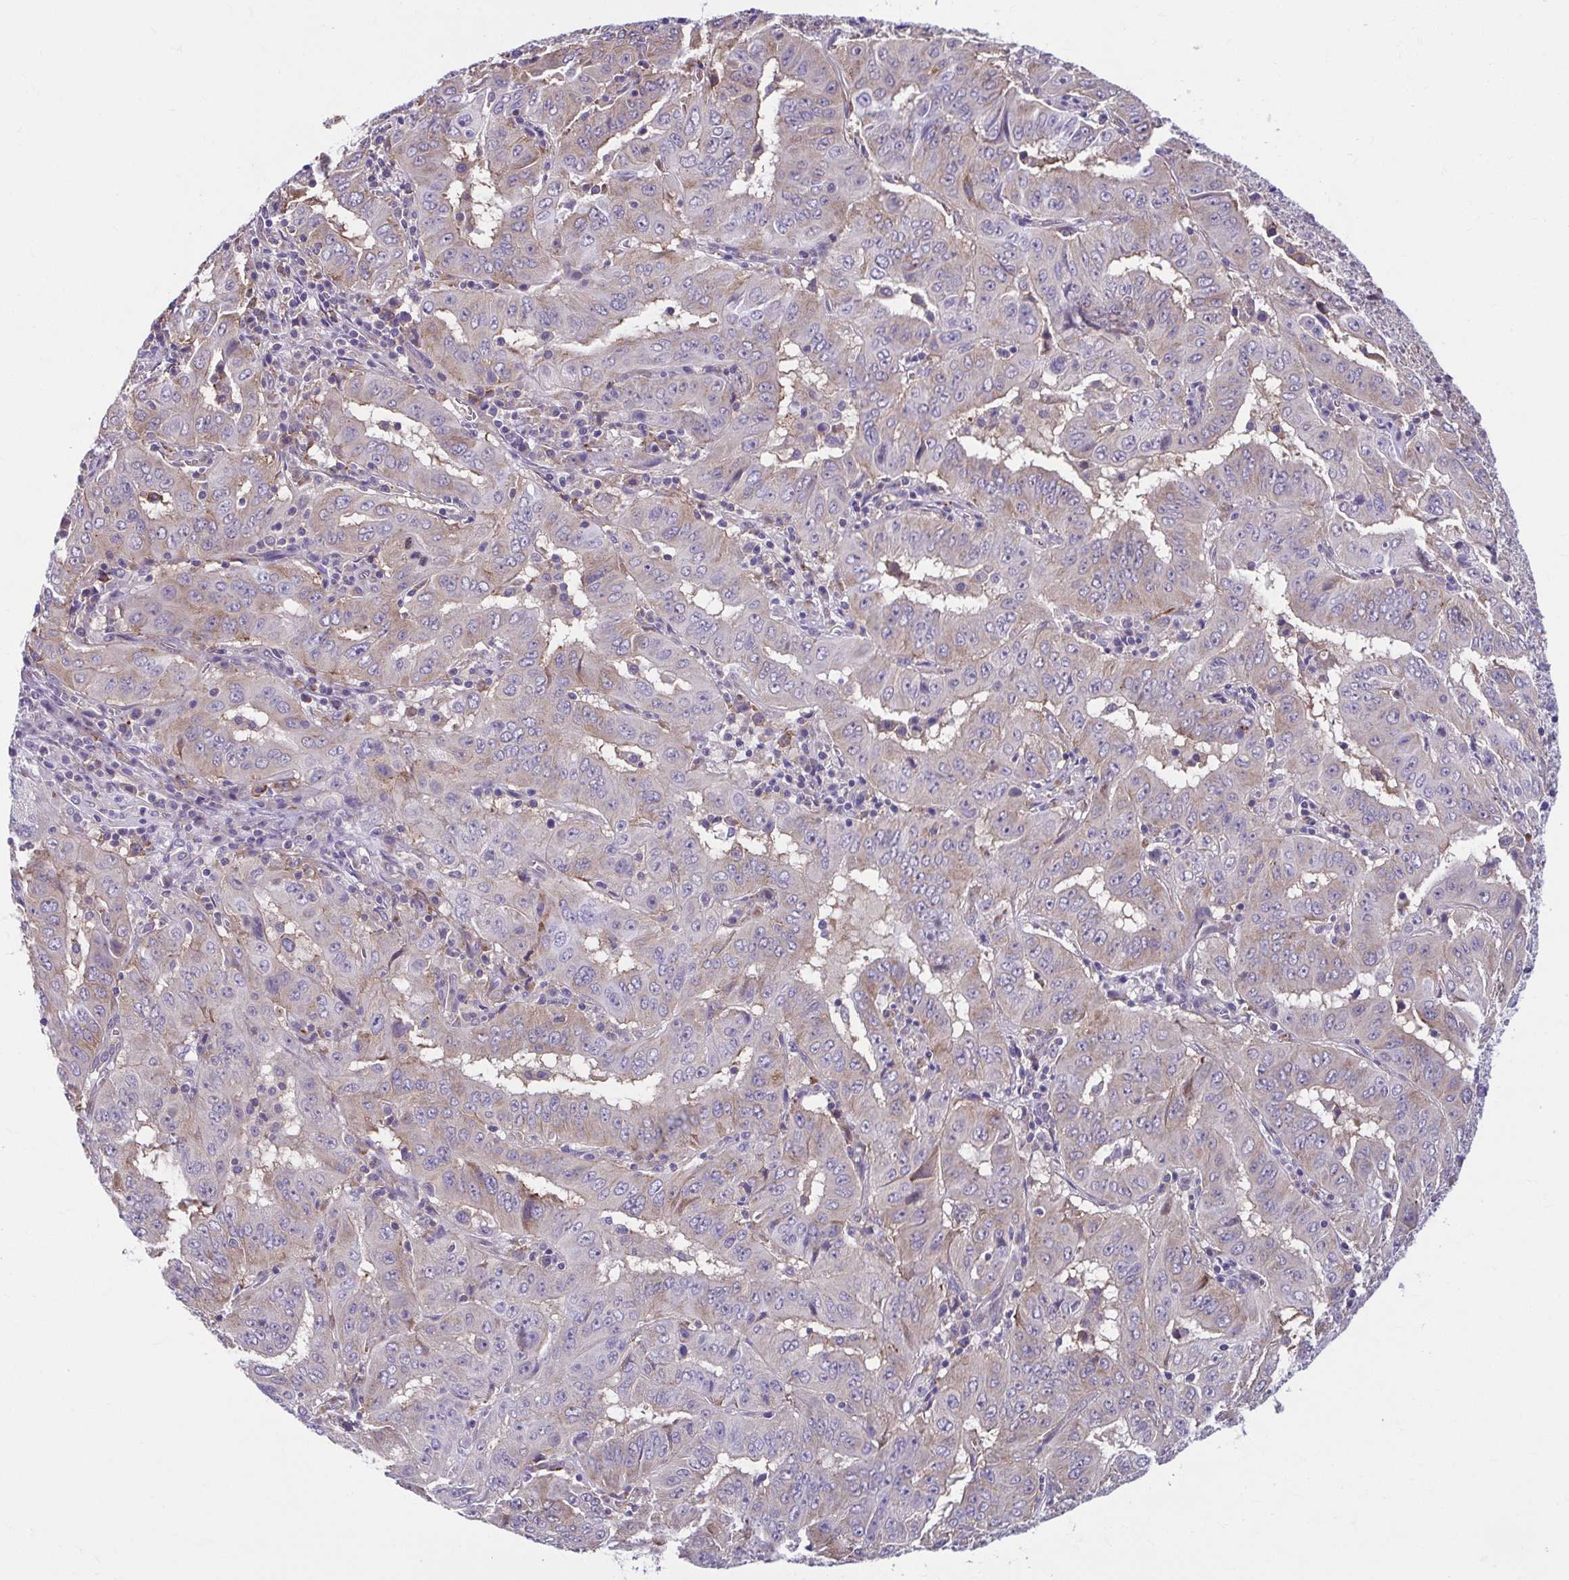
{"staining": {"intensity": "weak", "quantity": "<25%", "location": "cytoplasmic/membranous"}, "tissue": "pancreatic cancer", "cell_type": "Tumor cells", "image_type": "cancer", "snomed": [{"axis": "morphology", "description": "Adenocarcinoma, NOS"}, {"axis": "topography", "description": "Pancreas"}], "caption": "An immunohistochemistry image of pancreatic cancer is shown. There is no staining in tumor cells of pancreatic cancer.", "gene": "TMEM108", "patient": {"sex": "male", "age": 63}}